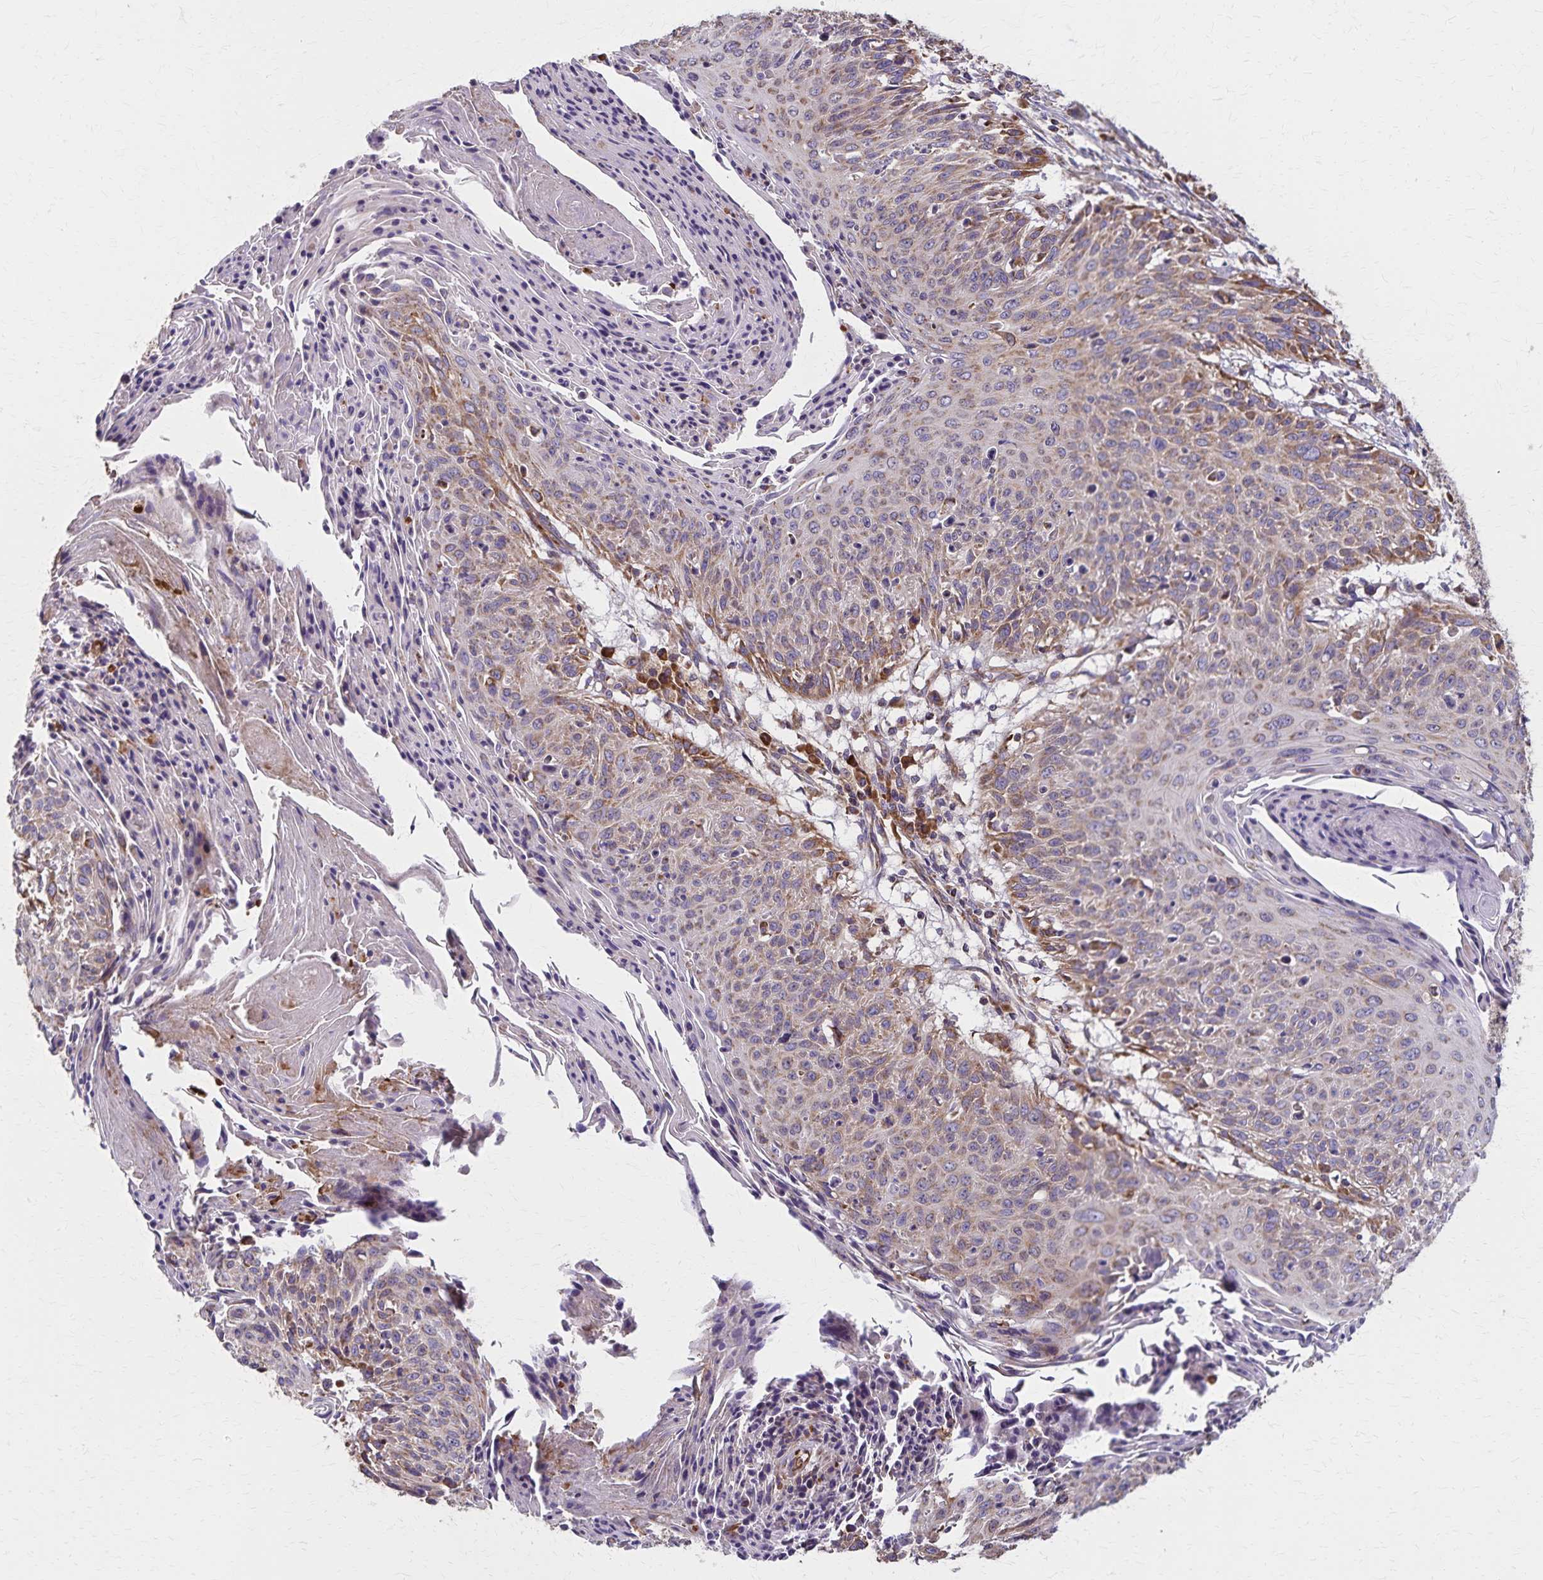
{"staining": {"intensity": "moderate", "quantity": "25%-75%", "location": "cytoplasmic/membranous"}, "tissue": "cervical cancer", "cell_type": "Tumor cells", "image_type": "cancer", "snomed": [{"axis": "morphology", "description": "Squamous cell carcinoma, NOS"}, {"axis": "topography", "description": "Cervix"}], "caption": "Tumor cells demonstrate medium levels of moderate cytoplasmic/membranous staining in approximately 25%-75% of cells in cervical cancer (squamous cell carcinoma).", "gene": "RNF10", "patient": {"sex": "female", "age": 45}}